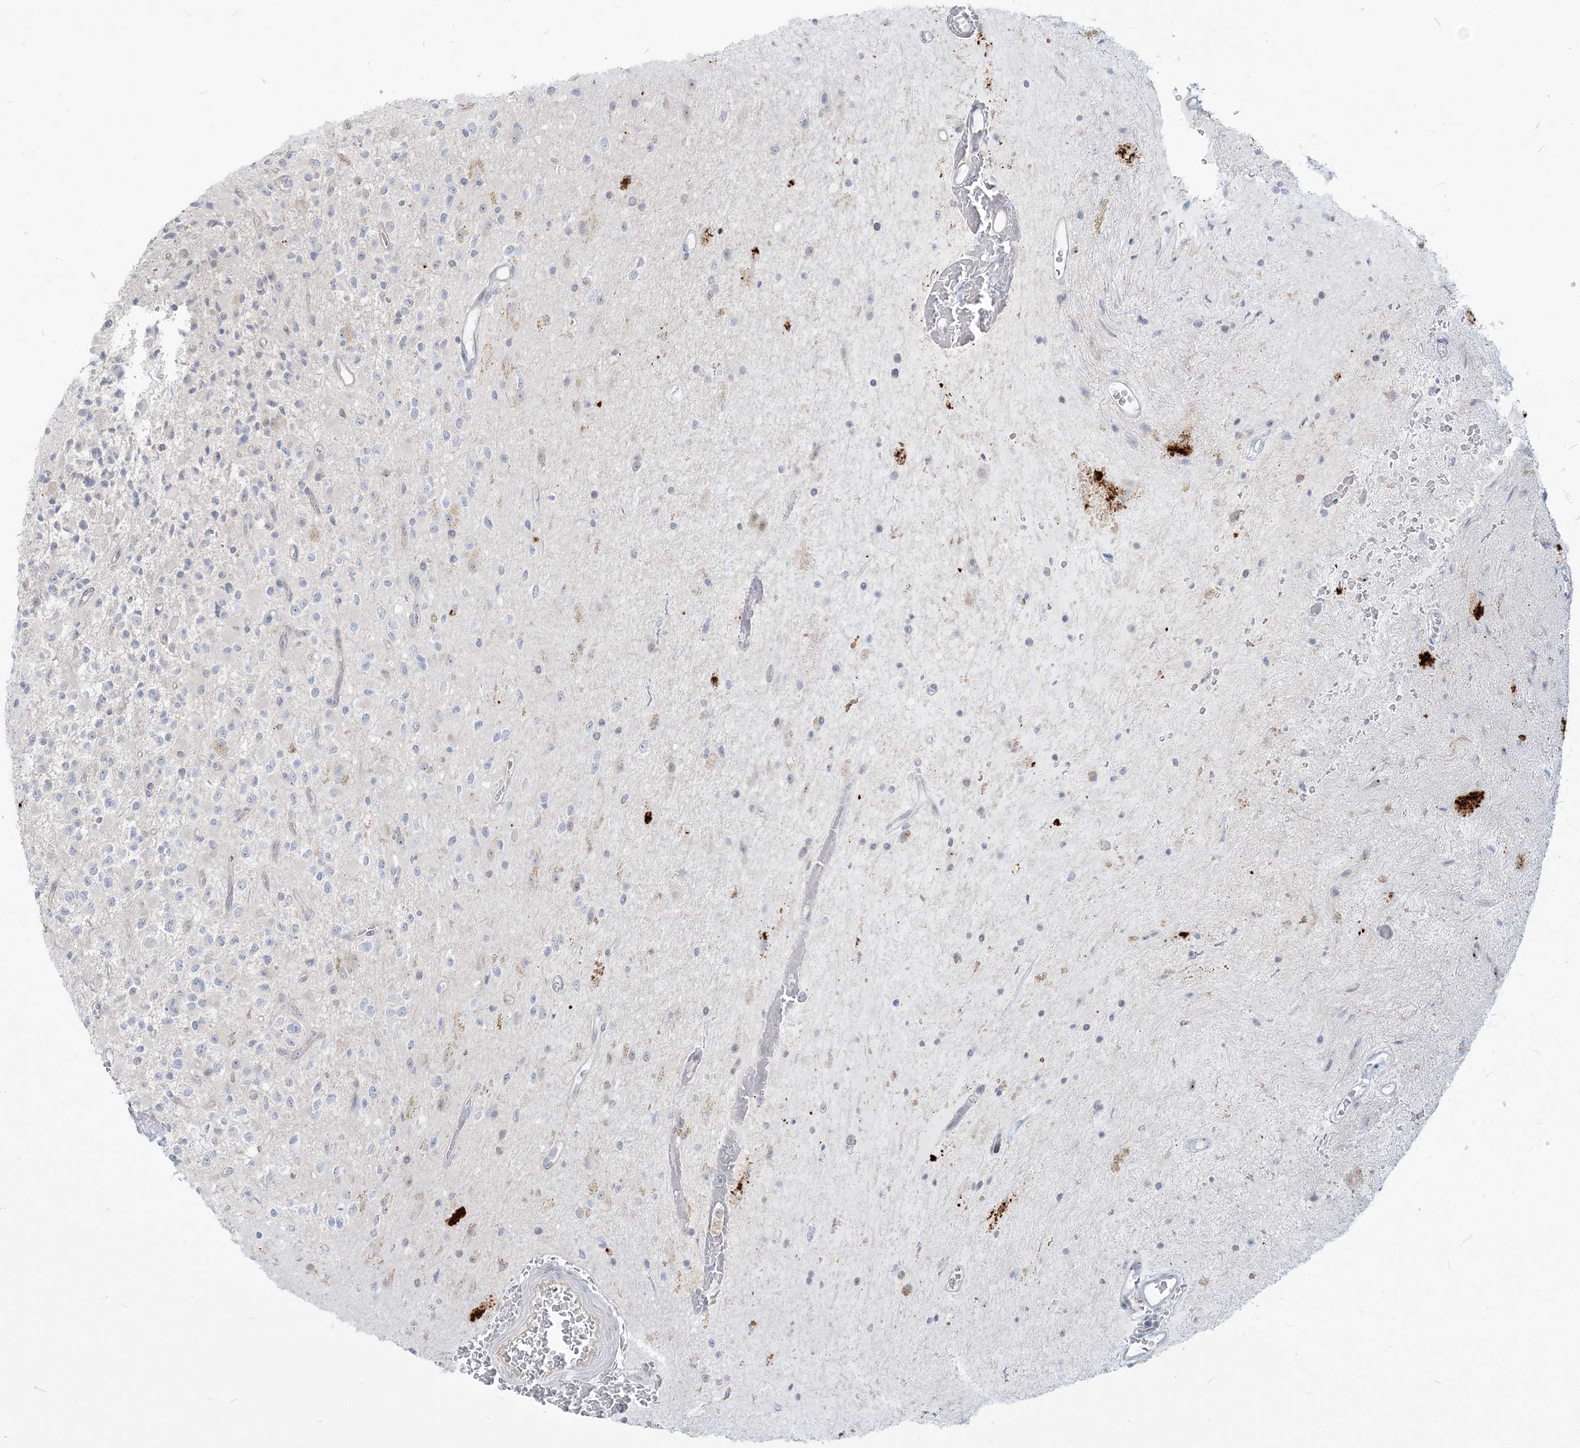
{"staining": {"intensity": "negative", "quantity": "none", "location": "none"}, "tissue": "glioma", "cell_type": "Tumor cells", "image_type": "cancer", "snomed": [{"axis": "morphology", "description": "Glioma, malignant, High grade"}, {"axis": "topography", "description": "Brain"}], "caption": "Protein analysis of glioma displays no significant expression in tumor cells.", "gene": "SDAD1", "patient": {"sex": "male", "age": 34}}